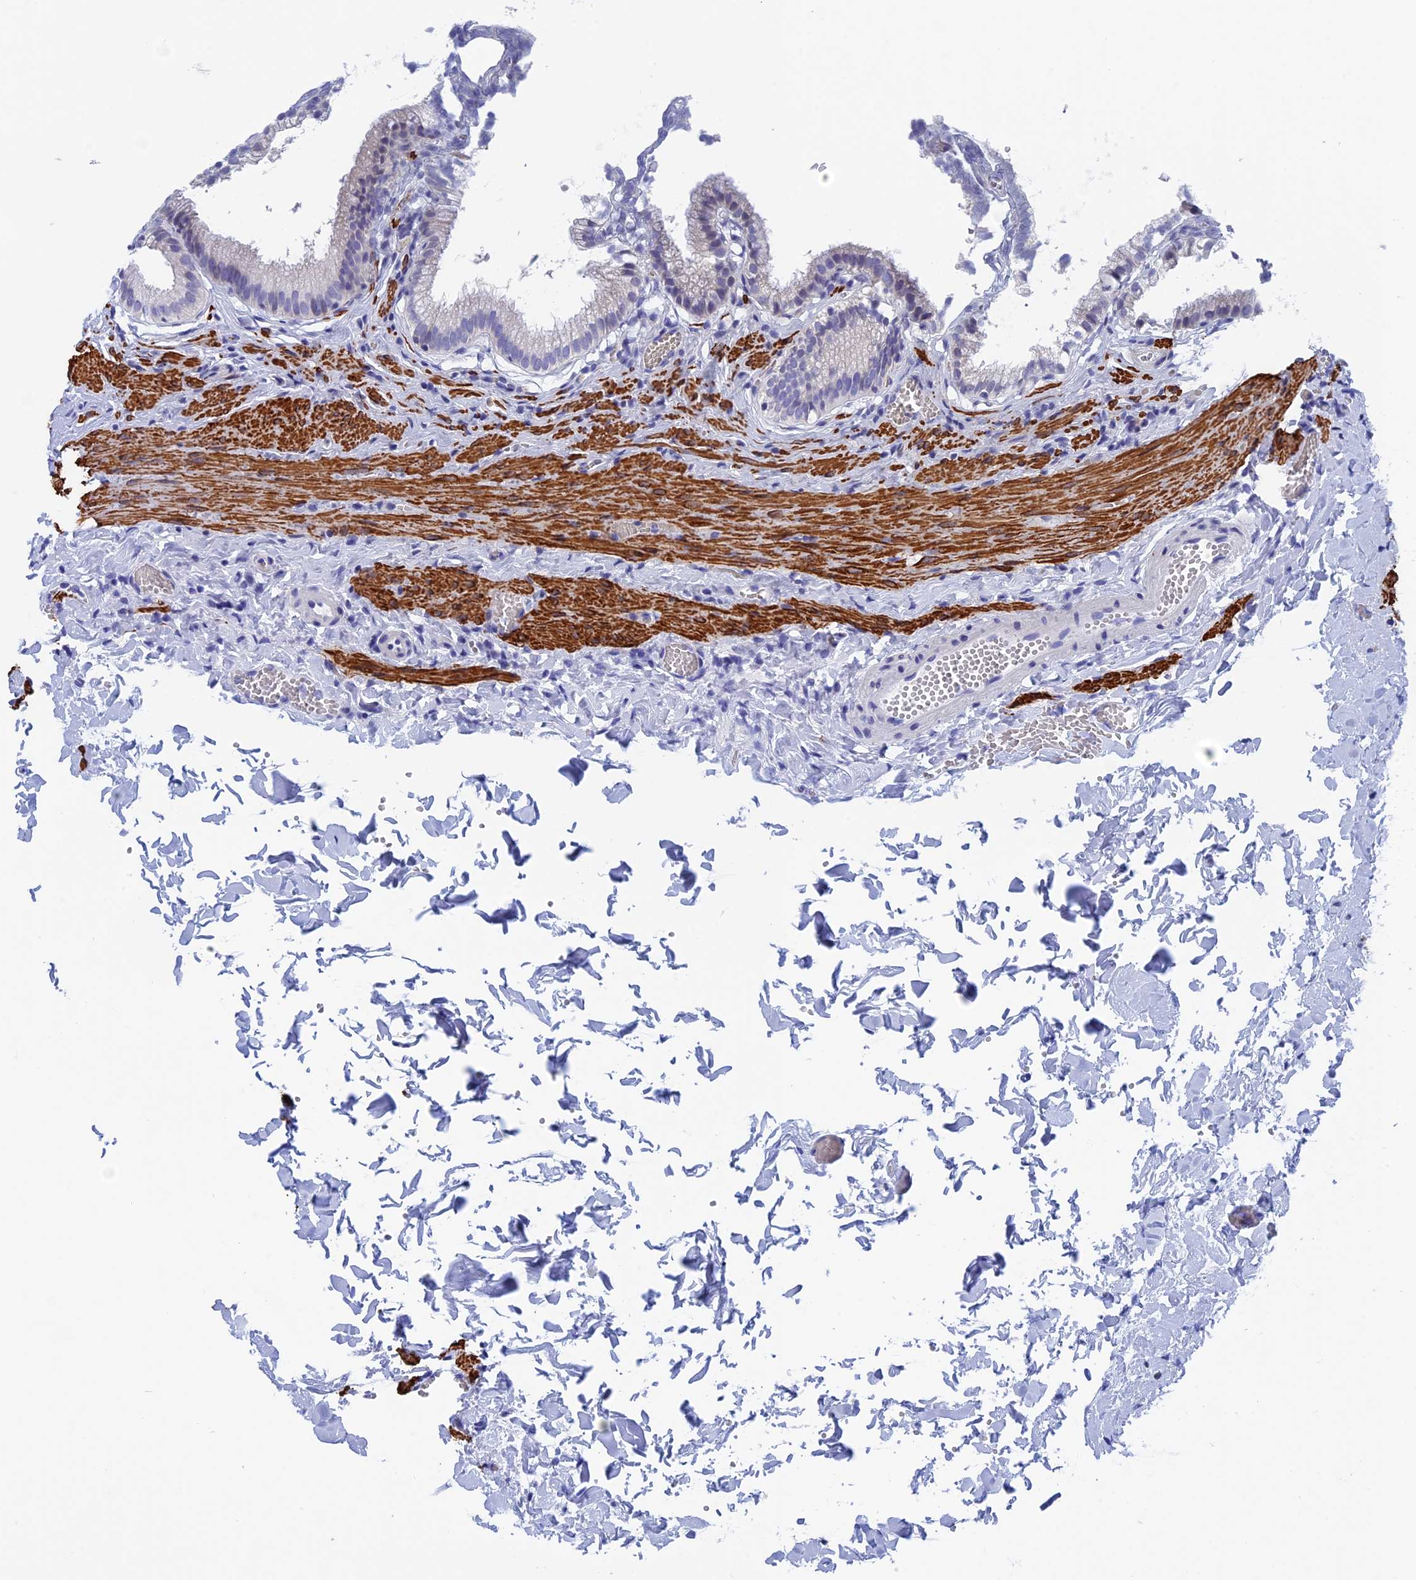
{"staining": {"intensity": "negative", "quantity": "none", "location": "none"}, "tissue": "gallbladder", "cell_type": "Glandular cells", "image_type": "normal", "snomed": [{"axis": "morphology", "description": "Normal tissue, NOS"}, {"axis": "topography", "description": "Gallbladder"}], "caption": "Immunohistochemistry image of unremarkable gallbladder: human gallbladder stained with DAB reveals no significant protein expression in glandular cells.", "gene": "WDR83", "patient": {"sex": "male", "age": 38}}